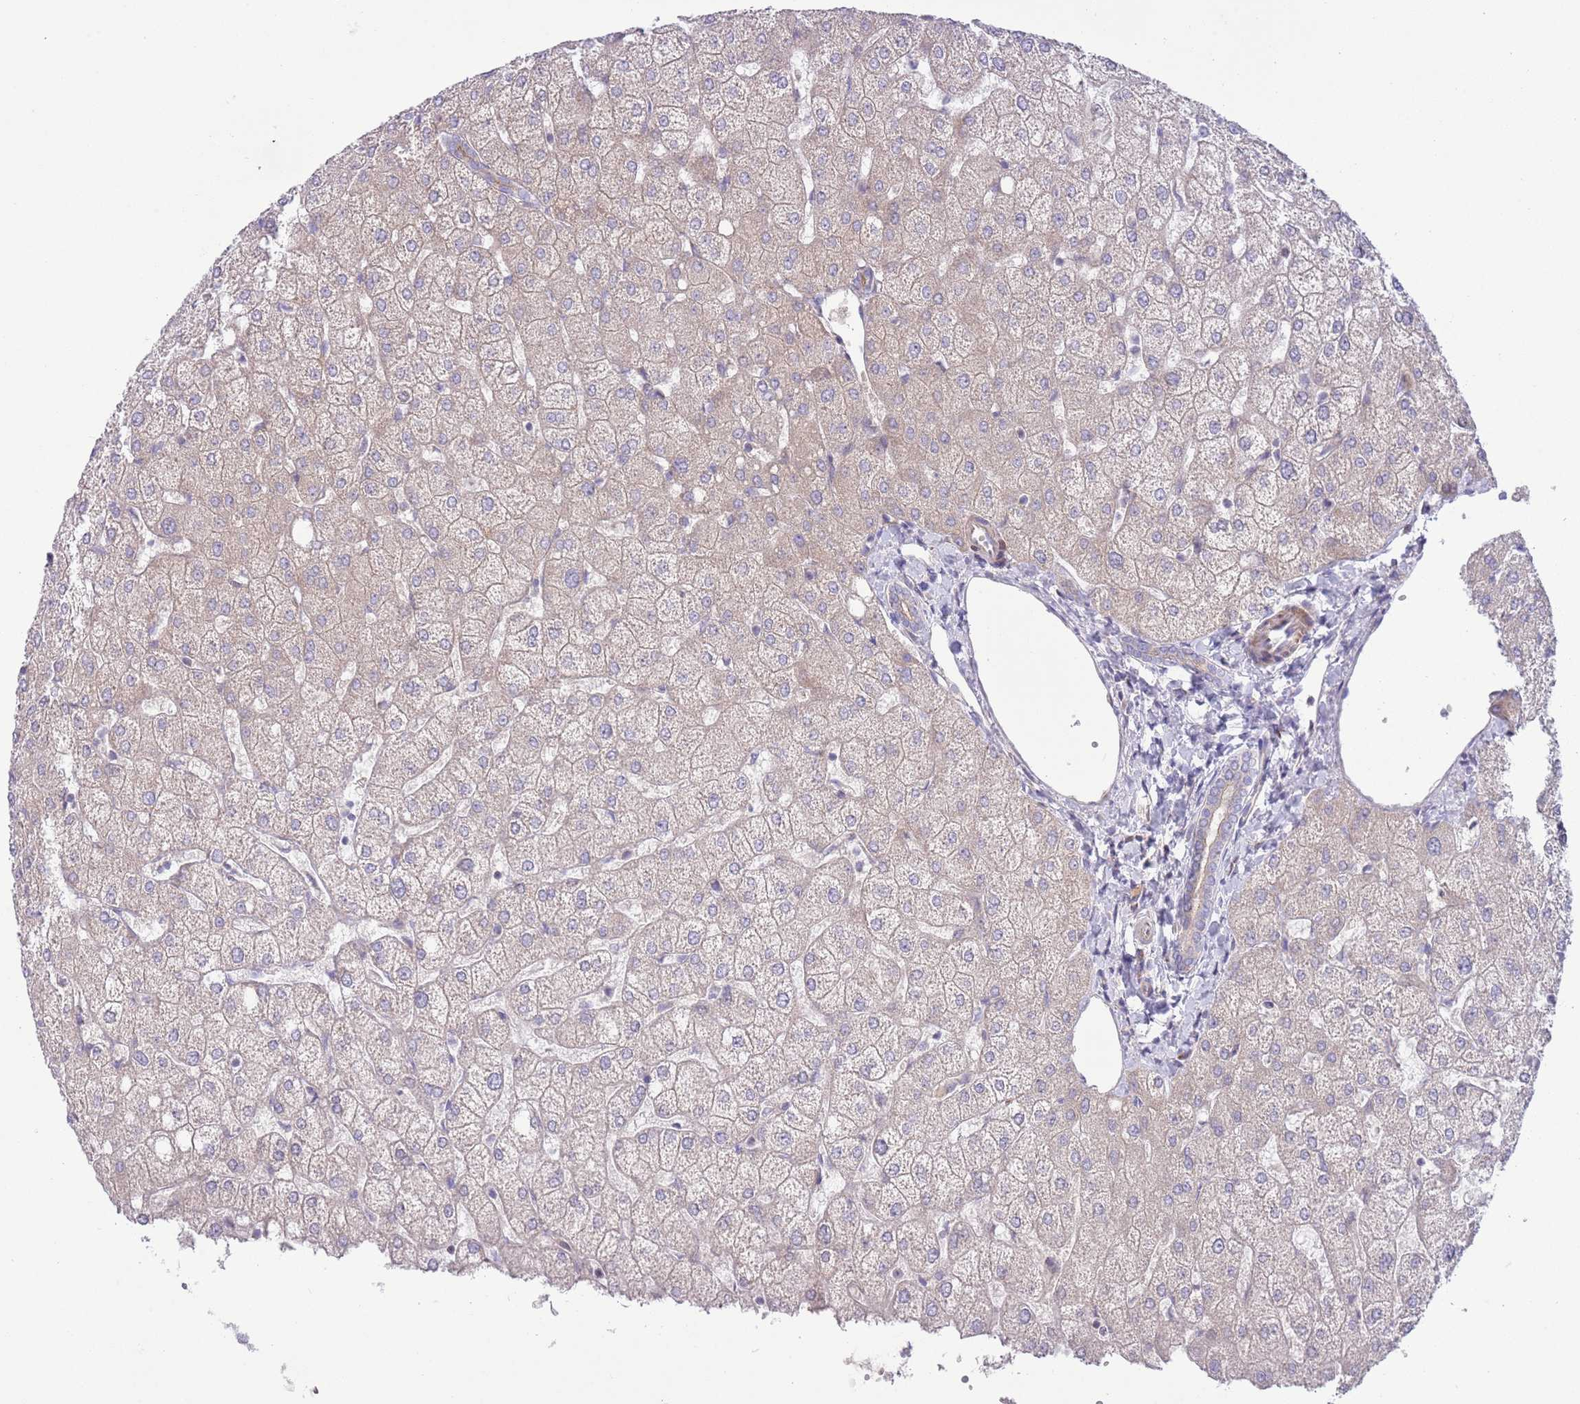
{"staining": {"intensity": "weak", "quantity": "<25%", "location": "cytoplasmic/membranous"}, "tissue": "liver", "cell_type": "Cholangiocytes", "image_type": "normal", "snomed": [{"axis": "morphology", "description": "Normal tissue, NOS"}, {"axis": "topography", "description": "Liver"}], "caption": "This histopathology image is of benign liver stained with immunohistochemistry to label a protein in brown with the nuclei are counter-stained blue. There is no expression in cholangiocytes. Brightfield microscopy of IHC stained with DAB (brown) and hematoxylin (blue), captured at high magnification.", "gene": "TOMM5", "patient": {"sex": "female", "age": 54}}